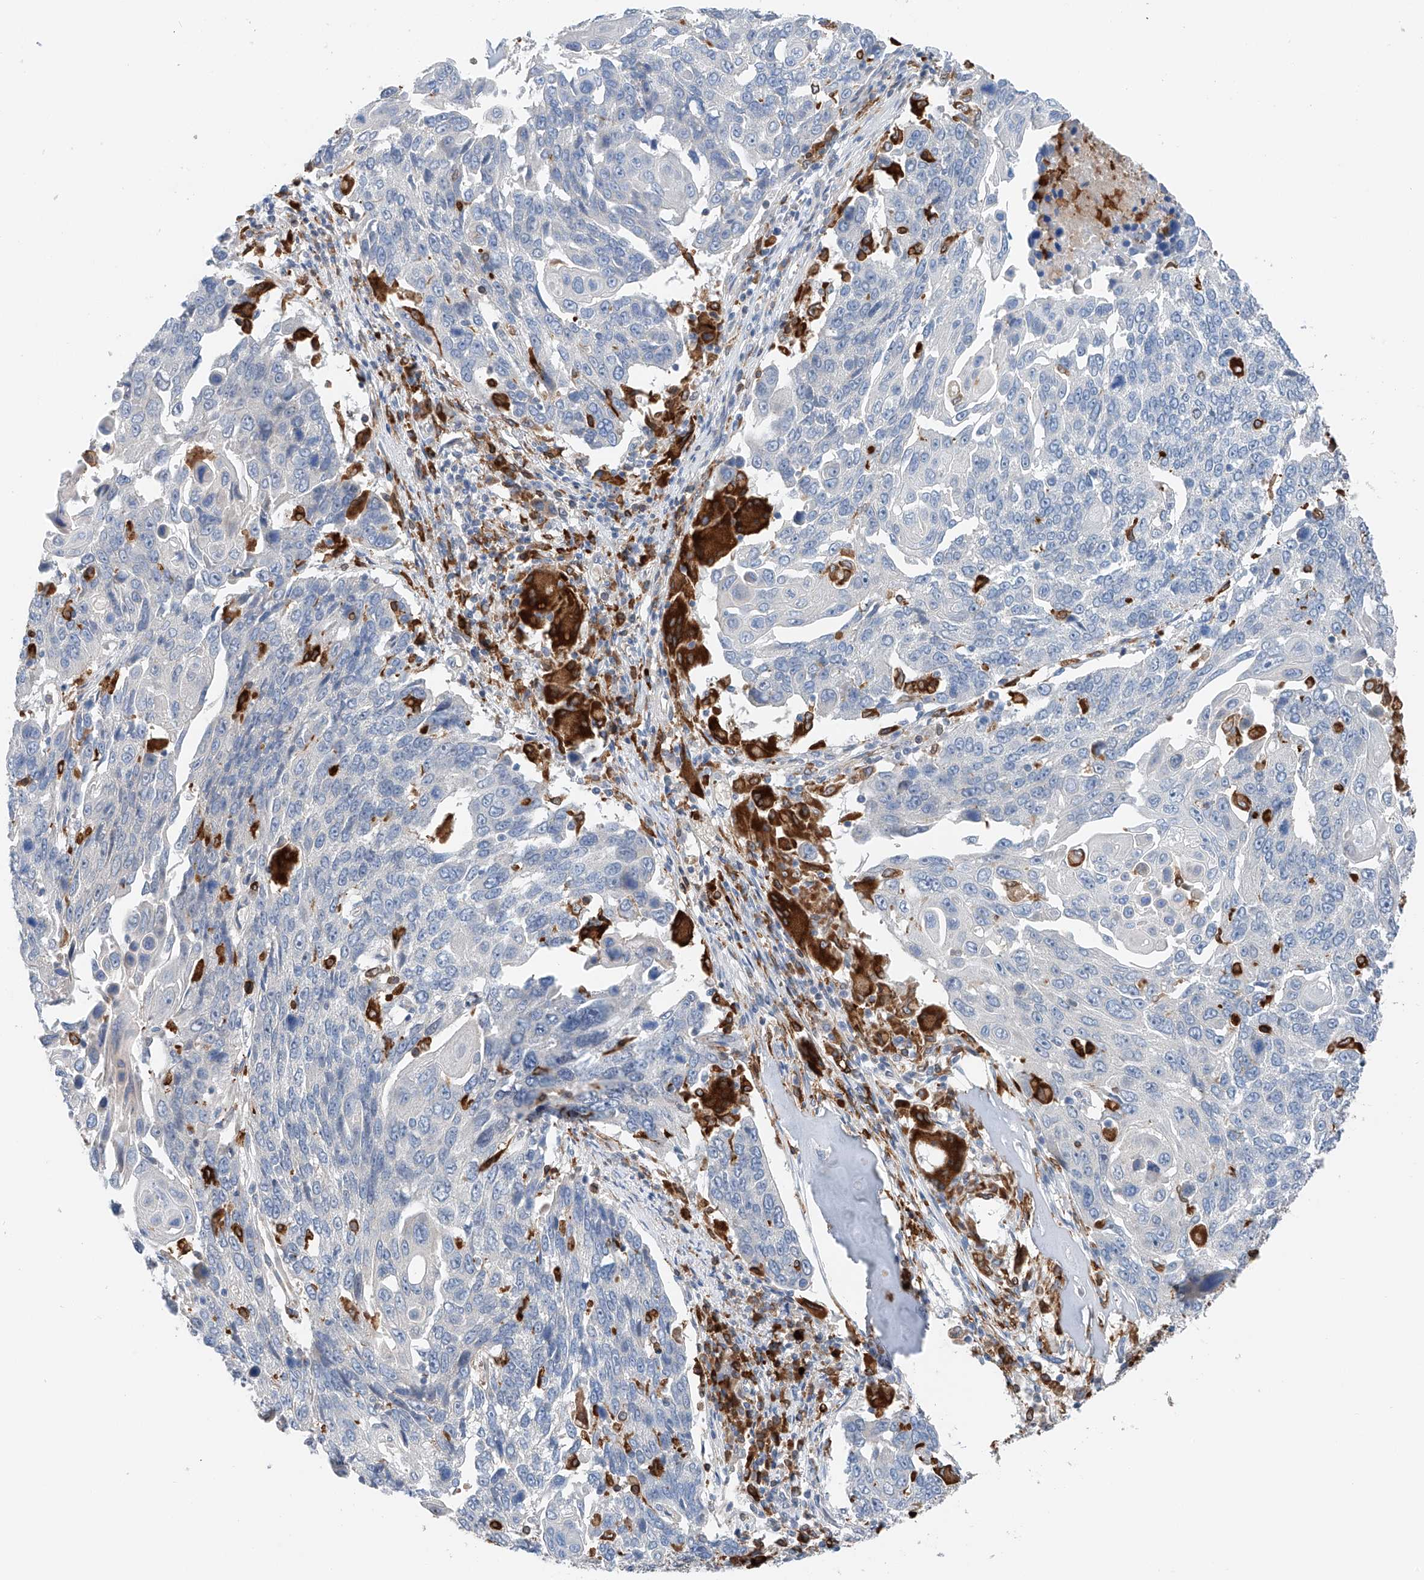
{"staining": {"intensity": "negative", "quantity": "none", "location": "none"}, "tissue": "lung cancer", "cell_type": "Tumor cells", "image_type": "cancer", "snomed": [{"axis": "morphology", "description": "Squamous cell carcinoma, NOS"}, {"axis": "topography", "description": "Lung"}], "caption": "Immunohistochemistry (IHC) histopathology image of neoplastic tissue: lung cancer (squamous cell carcinoma) stained with DAB (3,3'-diaminobenzidine) reveals no significant protein expression in tumor cells.", "gene": "TBXAS1", "patient": {"sex": "male", "age": 66}}